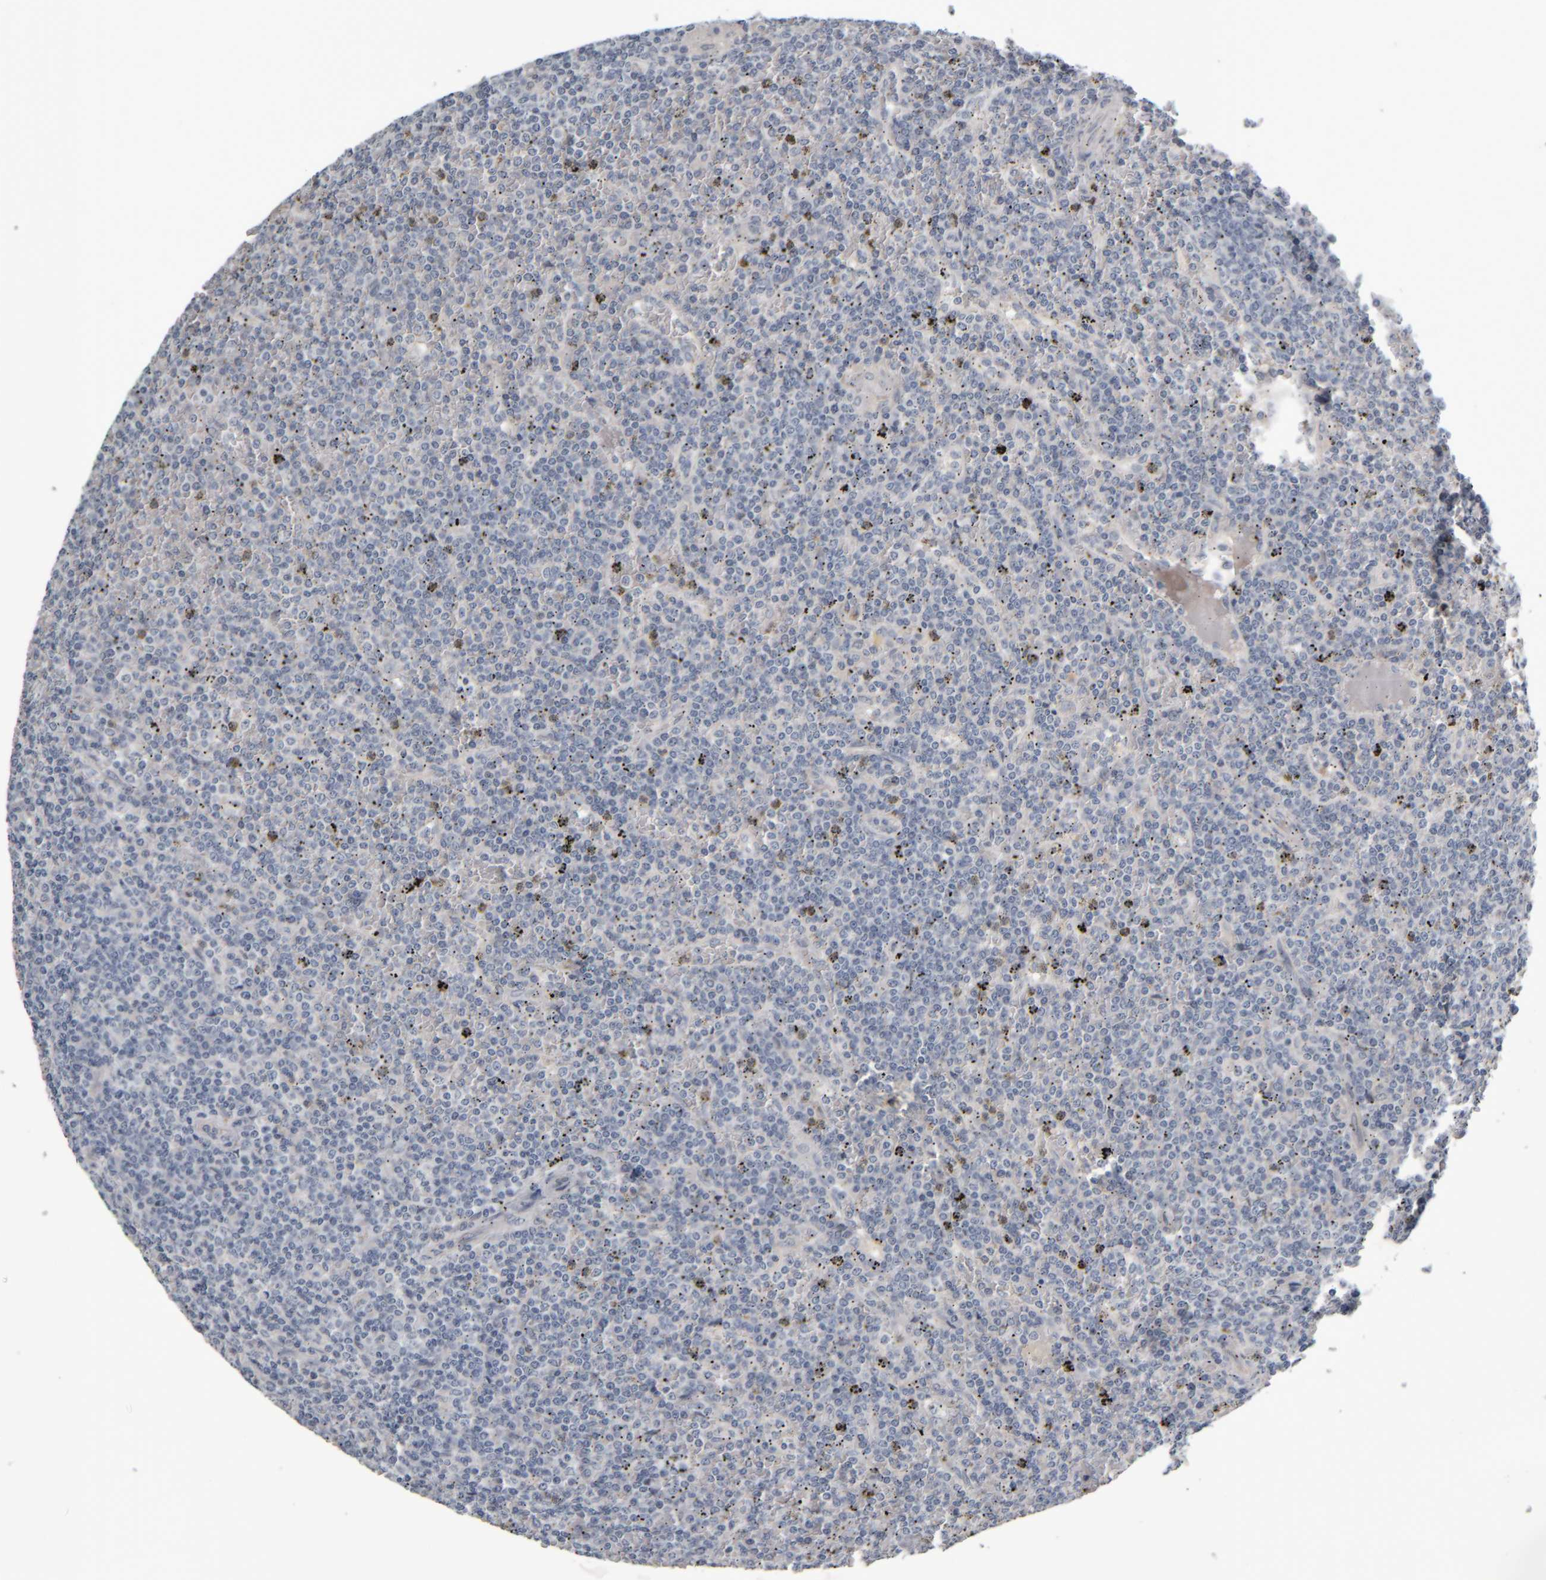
{"staining": {"intensity": "negative", "quantity": "none", "location": "none"}, "tissue": "lymphoma", "cell_type": "Tumor cells", "image_type": "cancer", "snomed": [{"axis": "morphology", "description": "Malignant lymphoma, non-Hodgkin's type, Low grade"}, {"axis": "topography", "description": "Spleen"}], "caption": "An image of human lymphoma is negative for staining in tumor cells.", "gene": "COL14A1", "patient": {"sex": "female", "age": 19}}